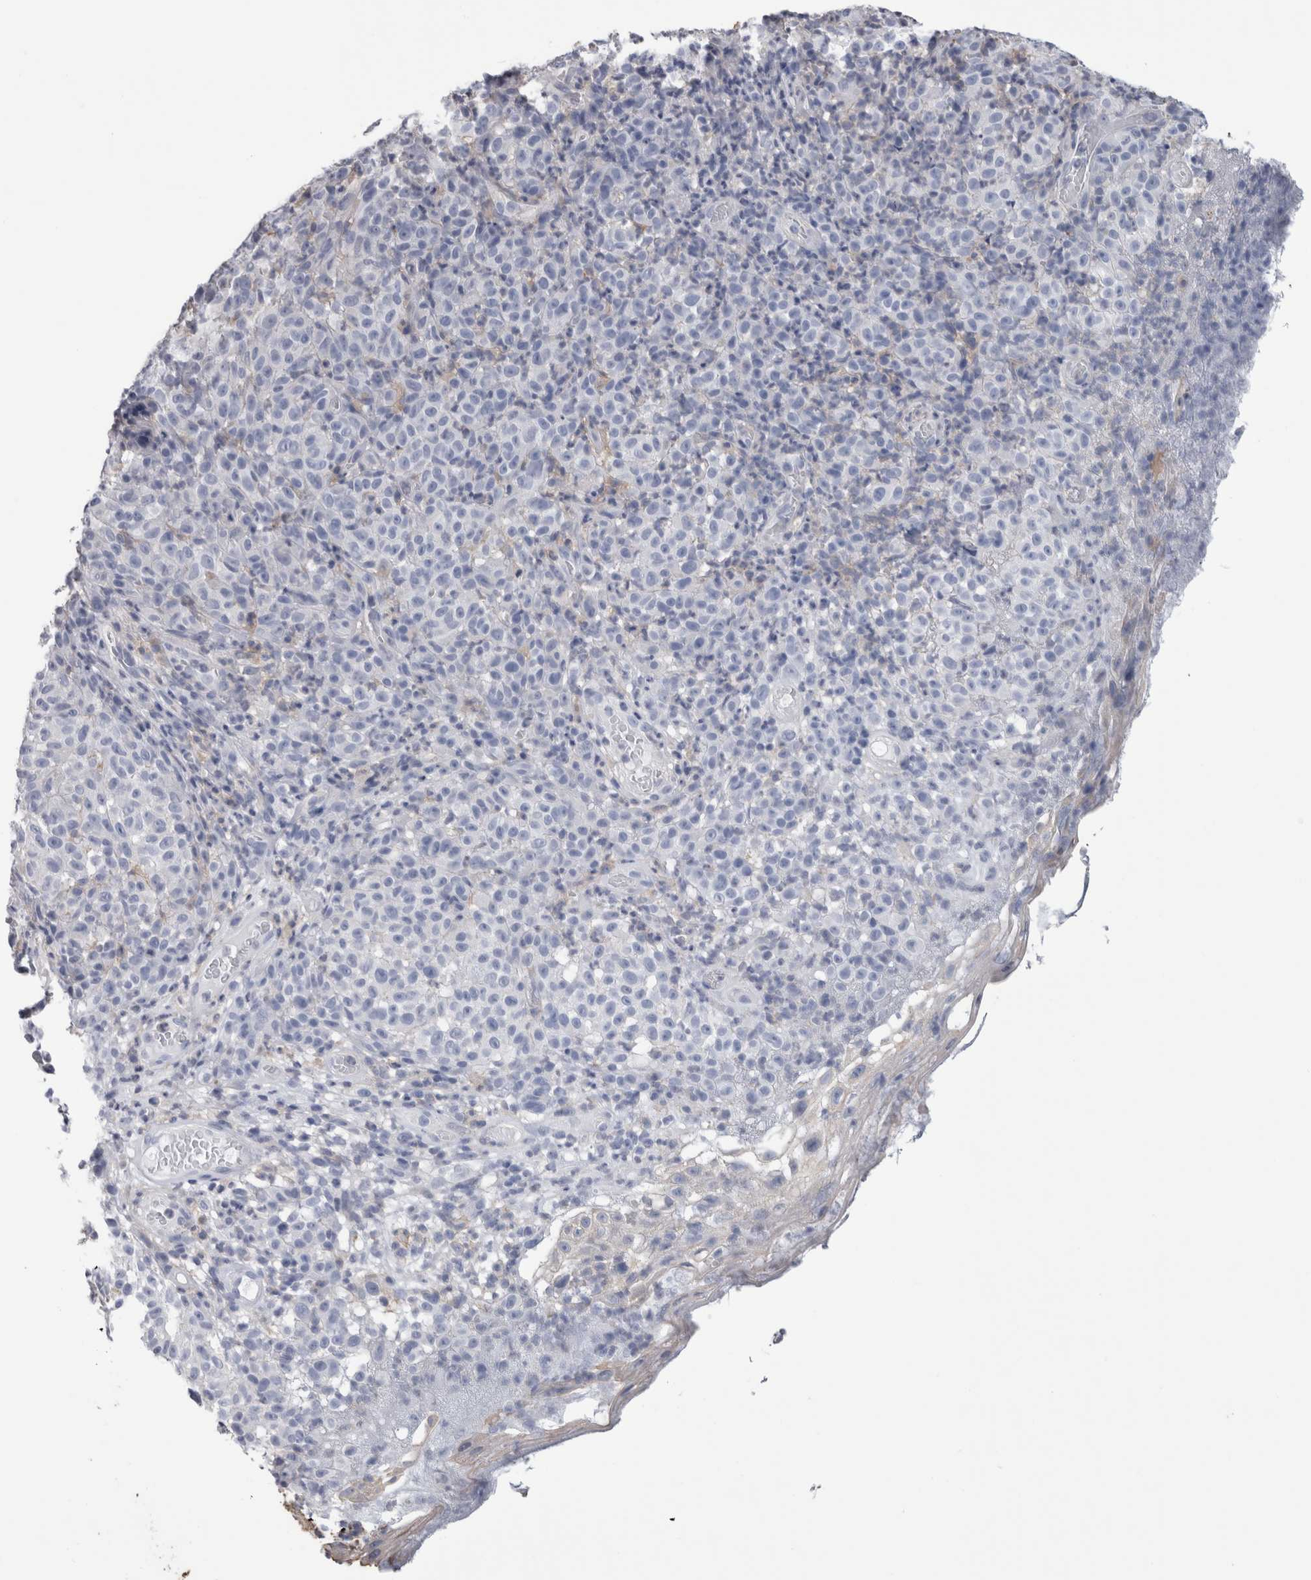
{"staining": {"intensity": "negative", "quantity": "none", "location": "none"}, "tissue": "melanoma", "cell_type": "Tumor cells", "image_type": "cancer", "snomed": [{"axis": "morphology", "description": "Malignant melanoma, NOS"}, {"axis": "topography", "description": "Skin"}], "caption": "High magnification brightfield microscopy of malignant melanoma stained with DAB (brown) and counterstained with hematoxylin (blue): tumor cells show no significant positivity.", "gene": "SCRN1", "patient": {"sex": "female", "age": 82}}